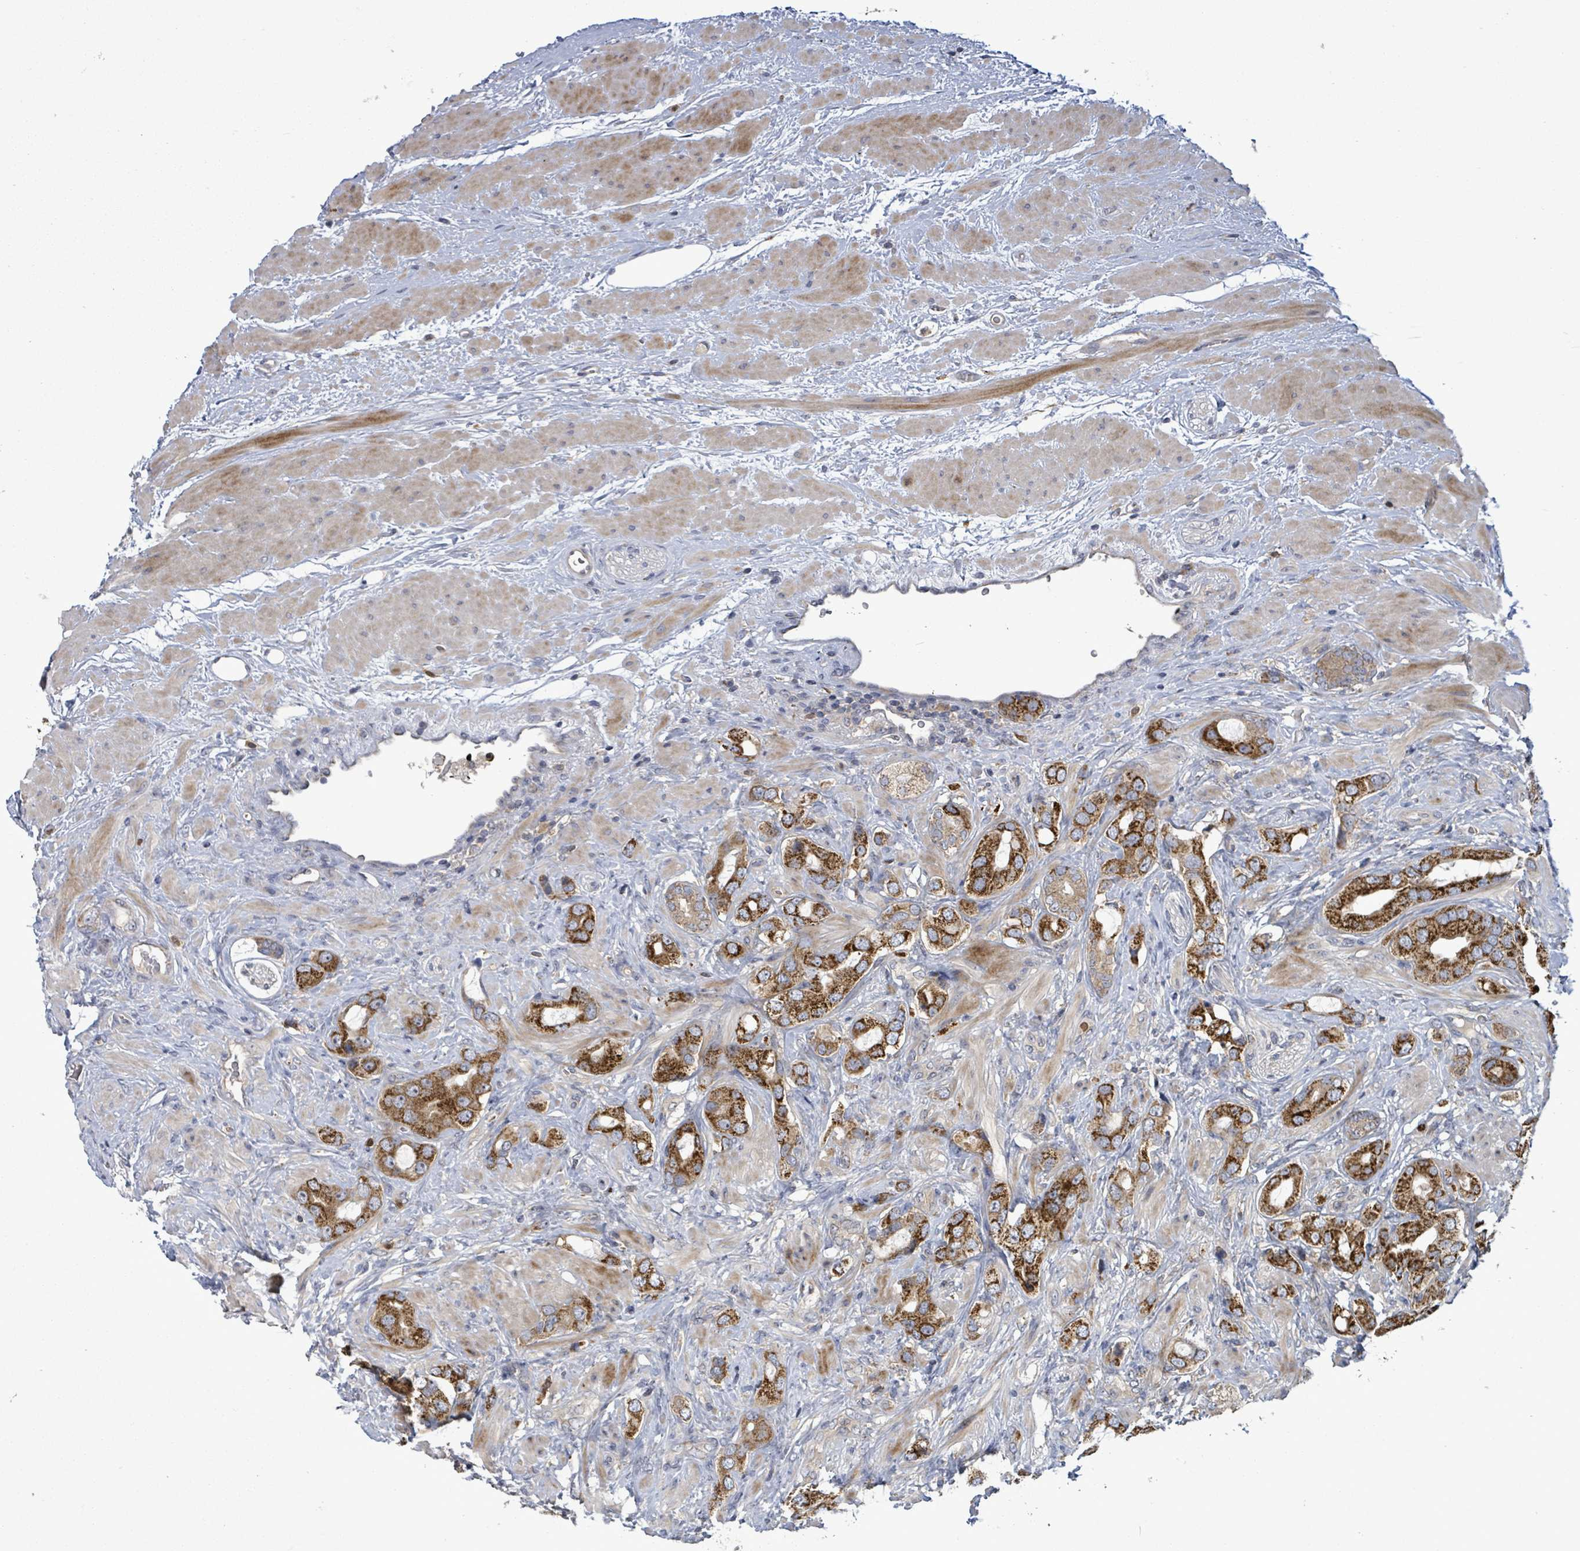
{"staining": {"intensity": "strong", "quantity": ">75%", "location": "cytoplasmic/membranous"}, "tissue": "prostate cancer", "cell_type": "Tumor cells", "image_type": "cancer", "snomed": [{"axis": "morphology", "description": "Adenocarcinoma, Low grade"}, {"axis": "topography", "description": "Prostate"}], "caption": "Prostate cancer (adenocarcinoma (low-grade)) tissue reveals strong cytoplasmic/membranous staining in about >75% of tumor cells, visualized by immunohistochemistry. The protein is shown in brown color, while the nuclei are stained blue.", "gene": "SERPINE3", "patient": {"sex": "male", "age": 57}}